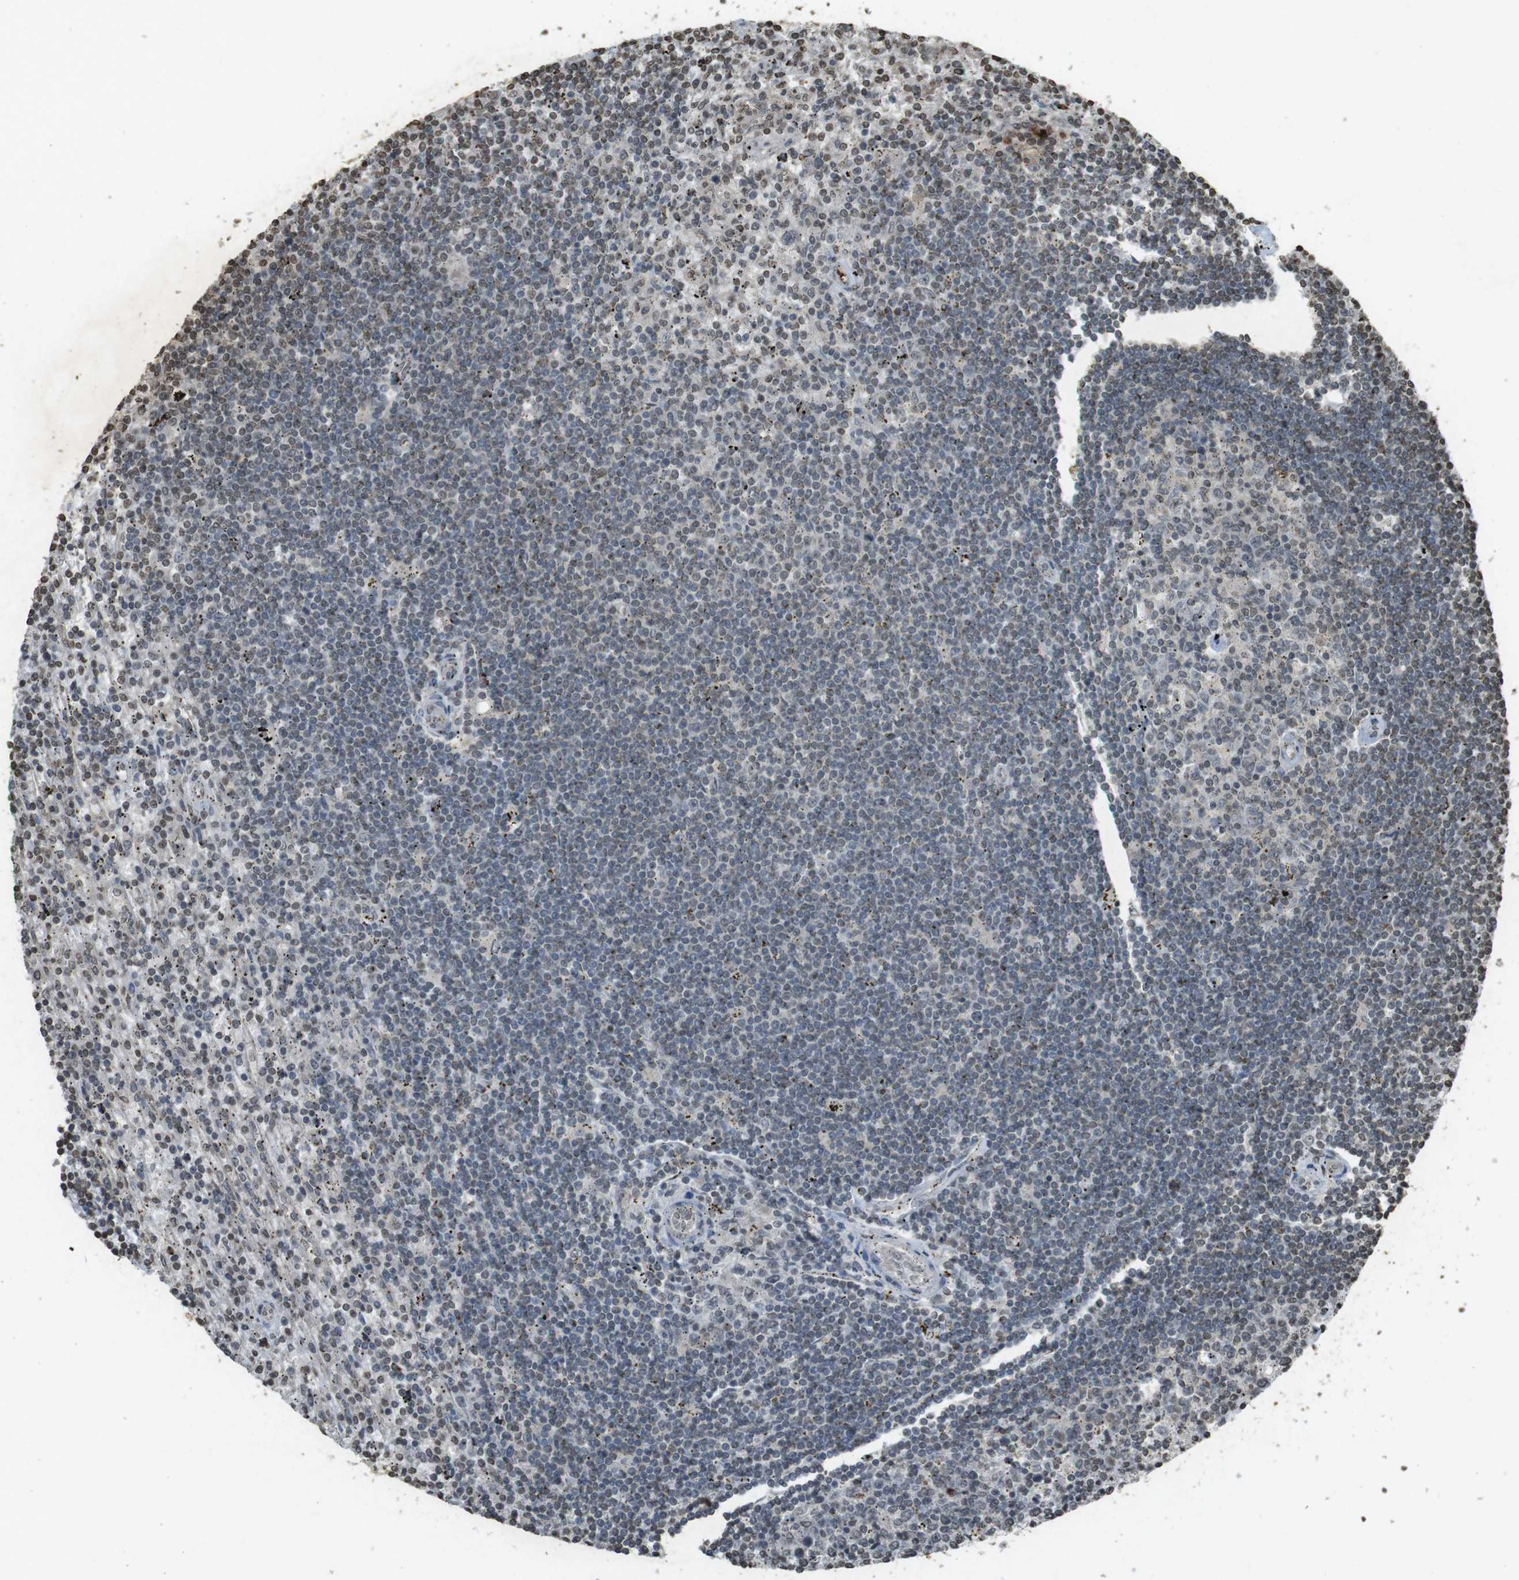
{"staining": {"intensity": "weak", "quantity": "25%-75%", "location": "nuclear"}, "tissue": "lymphoma", "cell_type": "Tumor cells", "image_type": "cancer", "snomed": [{"axis": "morphology", "description": "Malignant lymphoma, non-Hodgkin's type, Low grade"}, {"axis": "topography", "description": "Spleen"}], "caption": "A histopathology image showing weak nuclear expression in approximately 25%-75% of tumor cells in malignant lymphoma, non-Hodgkin's type (low-grade), as visualized by brown immunohistochemical staining.", "gene": "ORC4", "patient": {"sex": "male", "age": 76}}